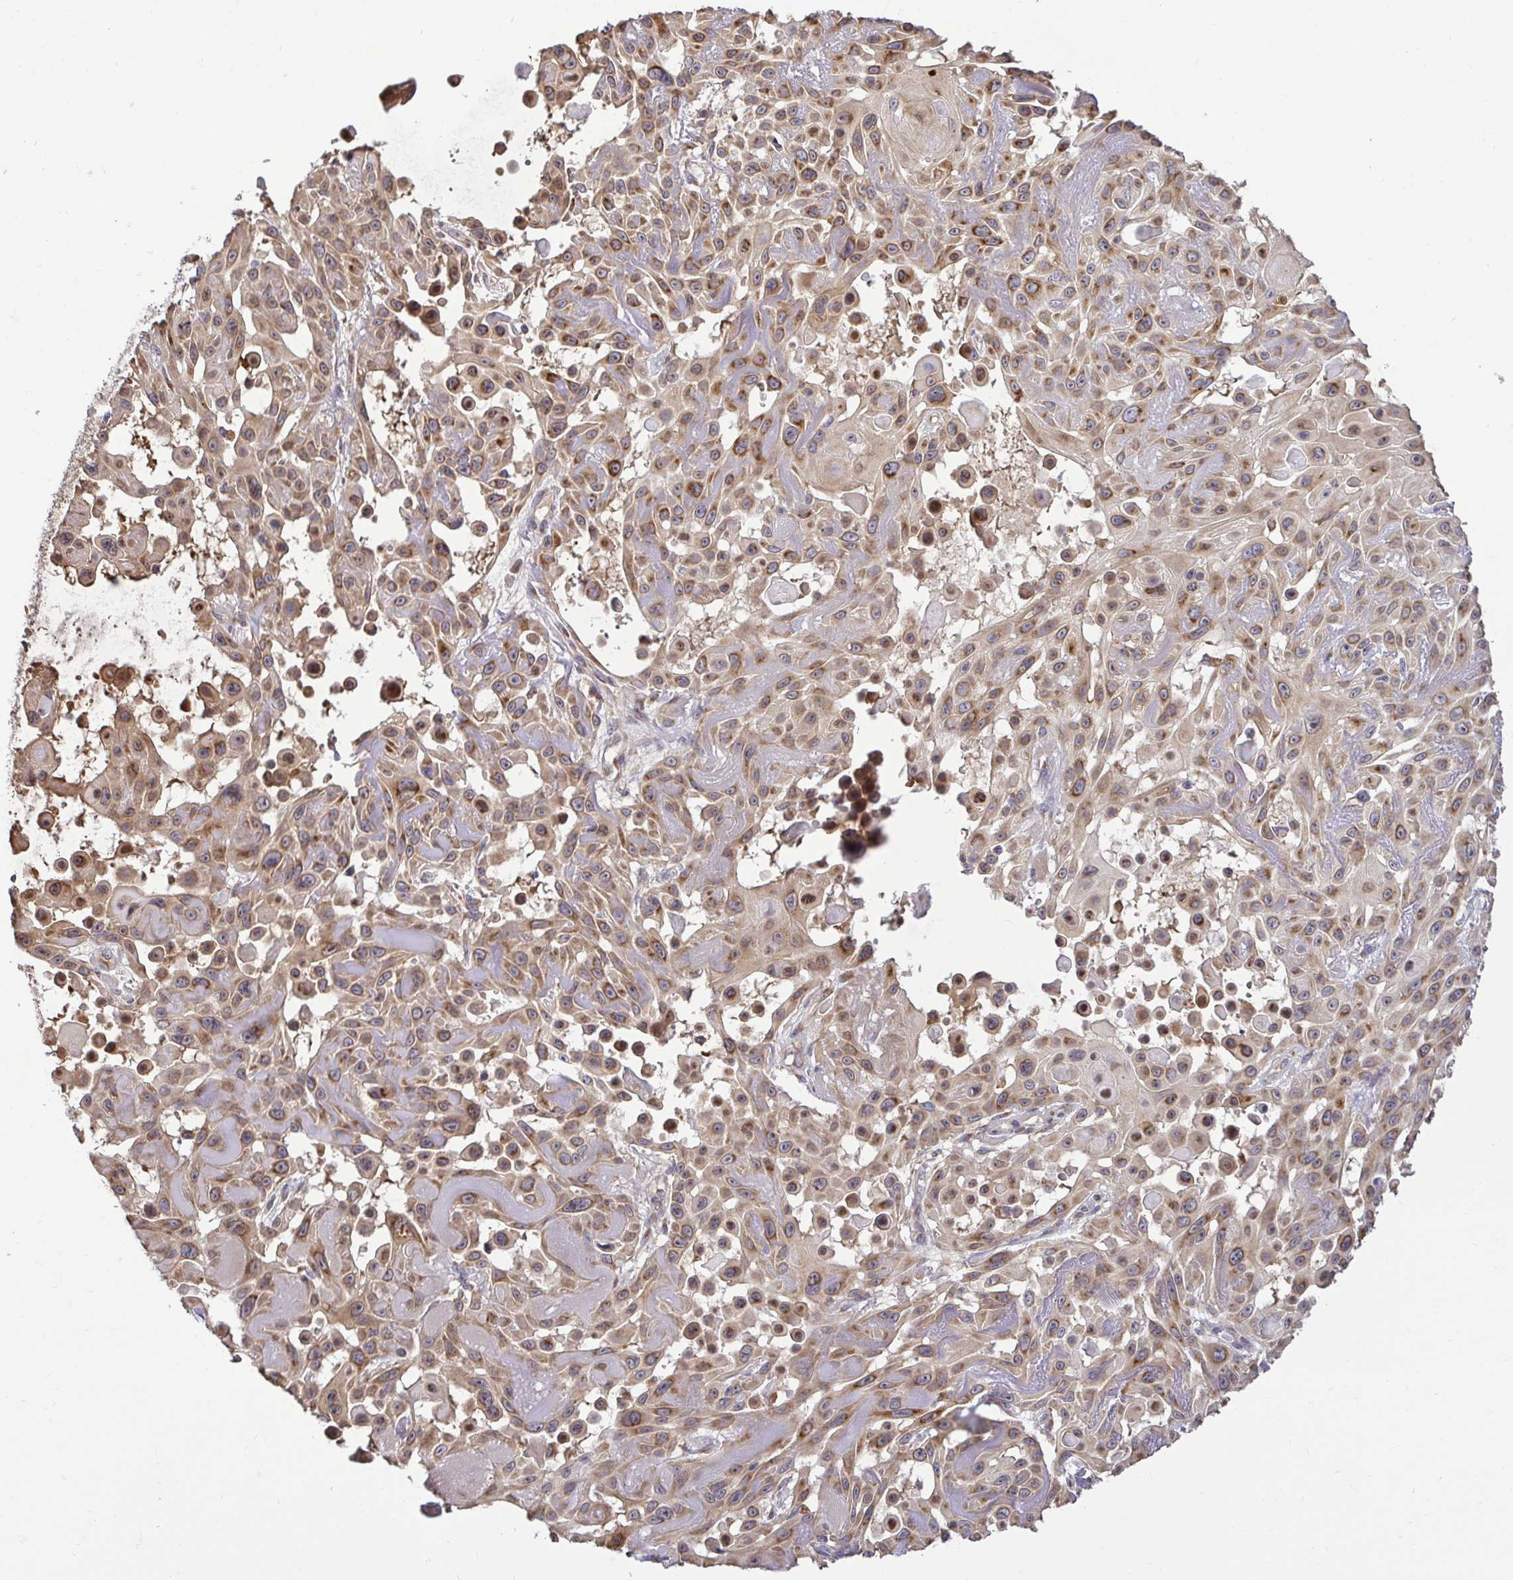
{"staining": {"intensity": "moderate", "quantity": ">75%", "location": "cytoplasmic/membranous,nuclear"}, "tissue": "skin cancer", "cell_type": "Tumor cells", "image_type": "cancer", "snomed": [{"axis": "morphology", "description": "Squamous cell carcinoma, NOS"}, {"axis": "topography", "description": "Skin"}], "caption": "Human skin squamous cell carcinoma stained with a brown dye shows moderate cytoplasmic/membranous and nuclear positive staining in about >75% of tumor cells.", "gene": "VTI1B", "patient": {"sex": "male", "age": 91}}